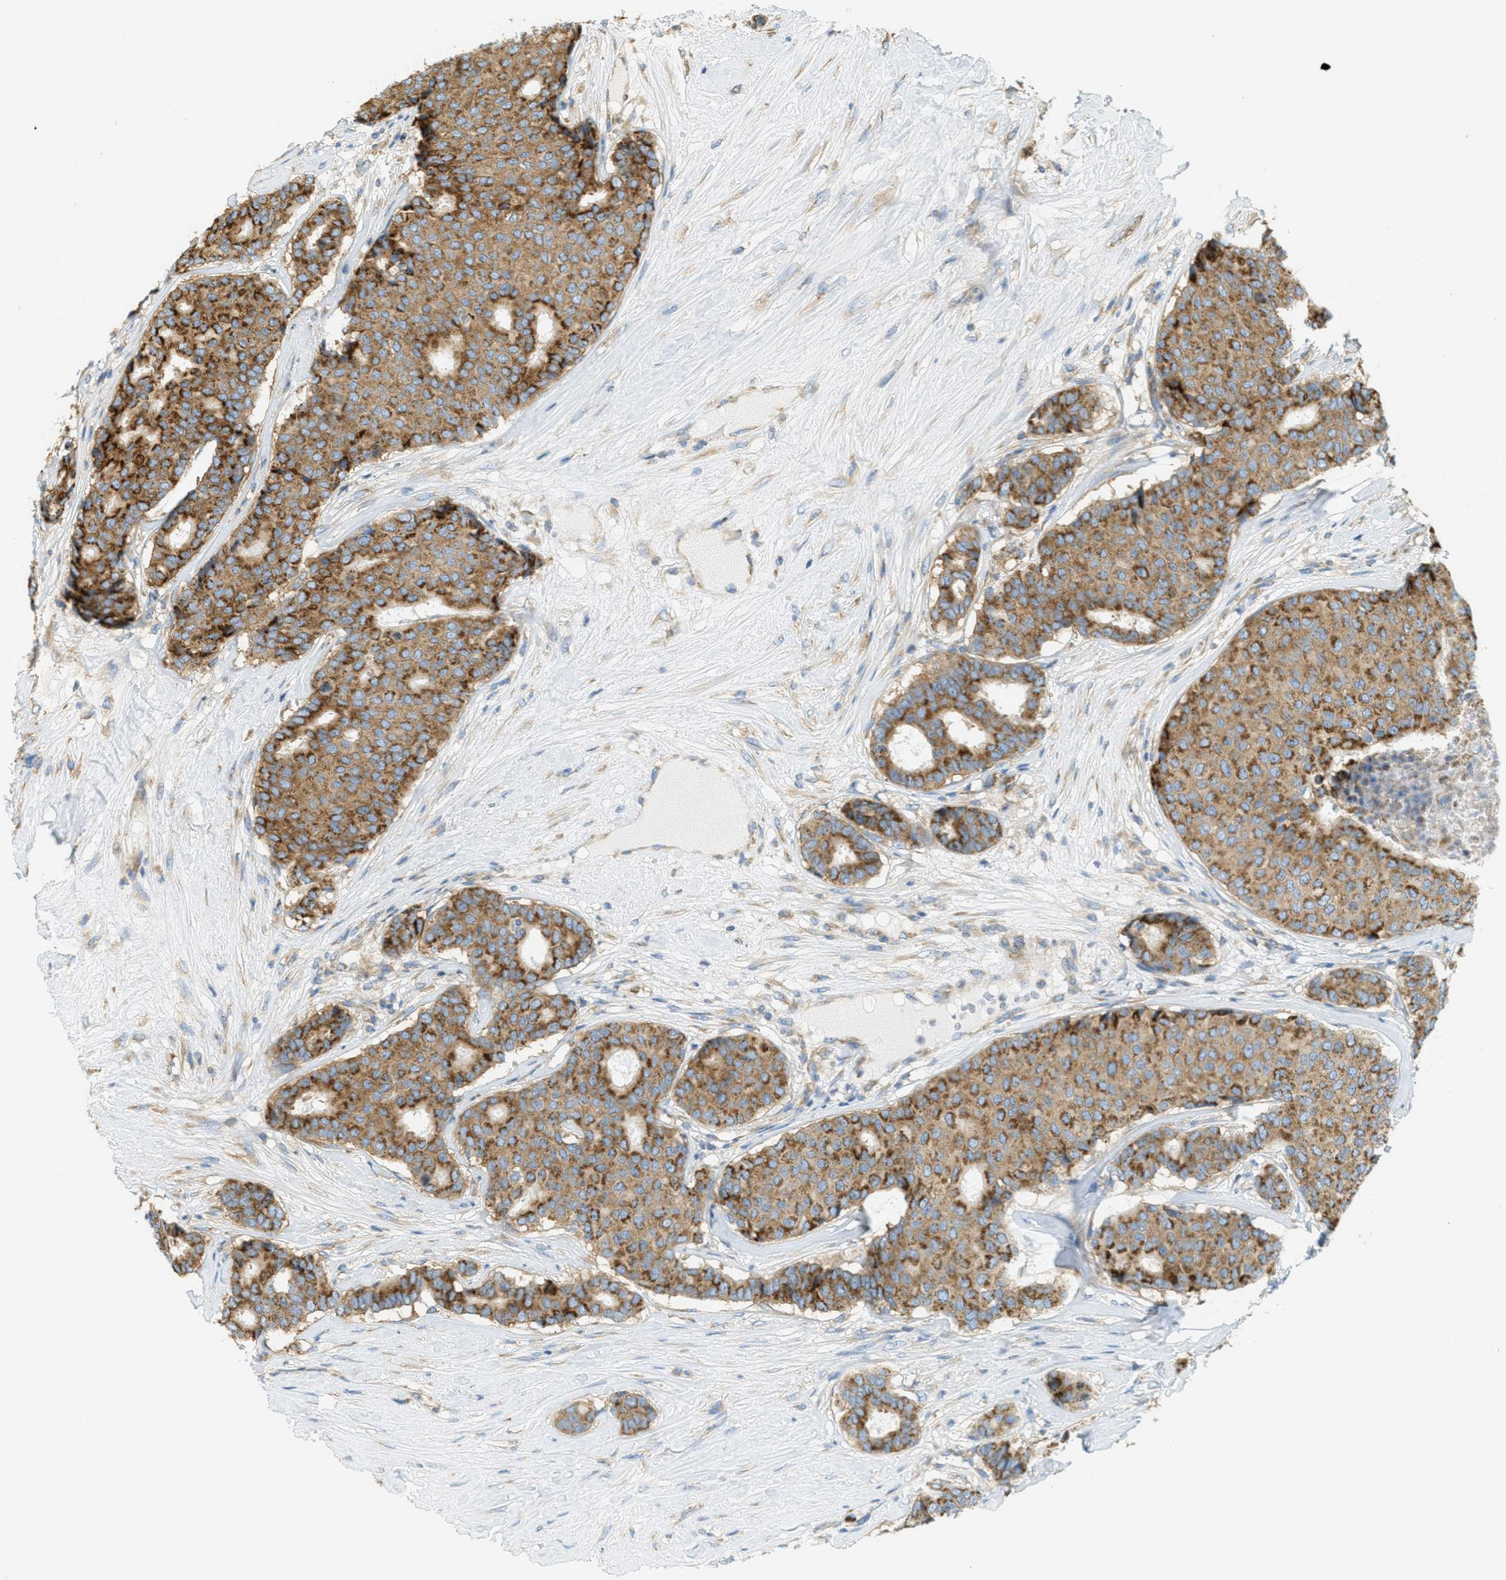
{"staining": {"intensity": "moderate", "quantity": ">75%", "location": "cytoplasmic/membranous"}, "tissue": "breast cancer", "cell_type": "Tumor cells", "image_type": "cancer", "snomed": [{"axis": "morphology", "description": "Duct carcinoma"}, {"axis": "topography", "description": "Breast"}], "caption": "Breast cancer (intraductal carcinoma) stained with a brown dye exhibits moderate cytoplasmic/membranous positive positivity in about >75% of tumor cells.", "gene": "ABCF1", "patient": {"sex": "female", "age": 75}}